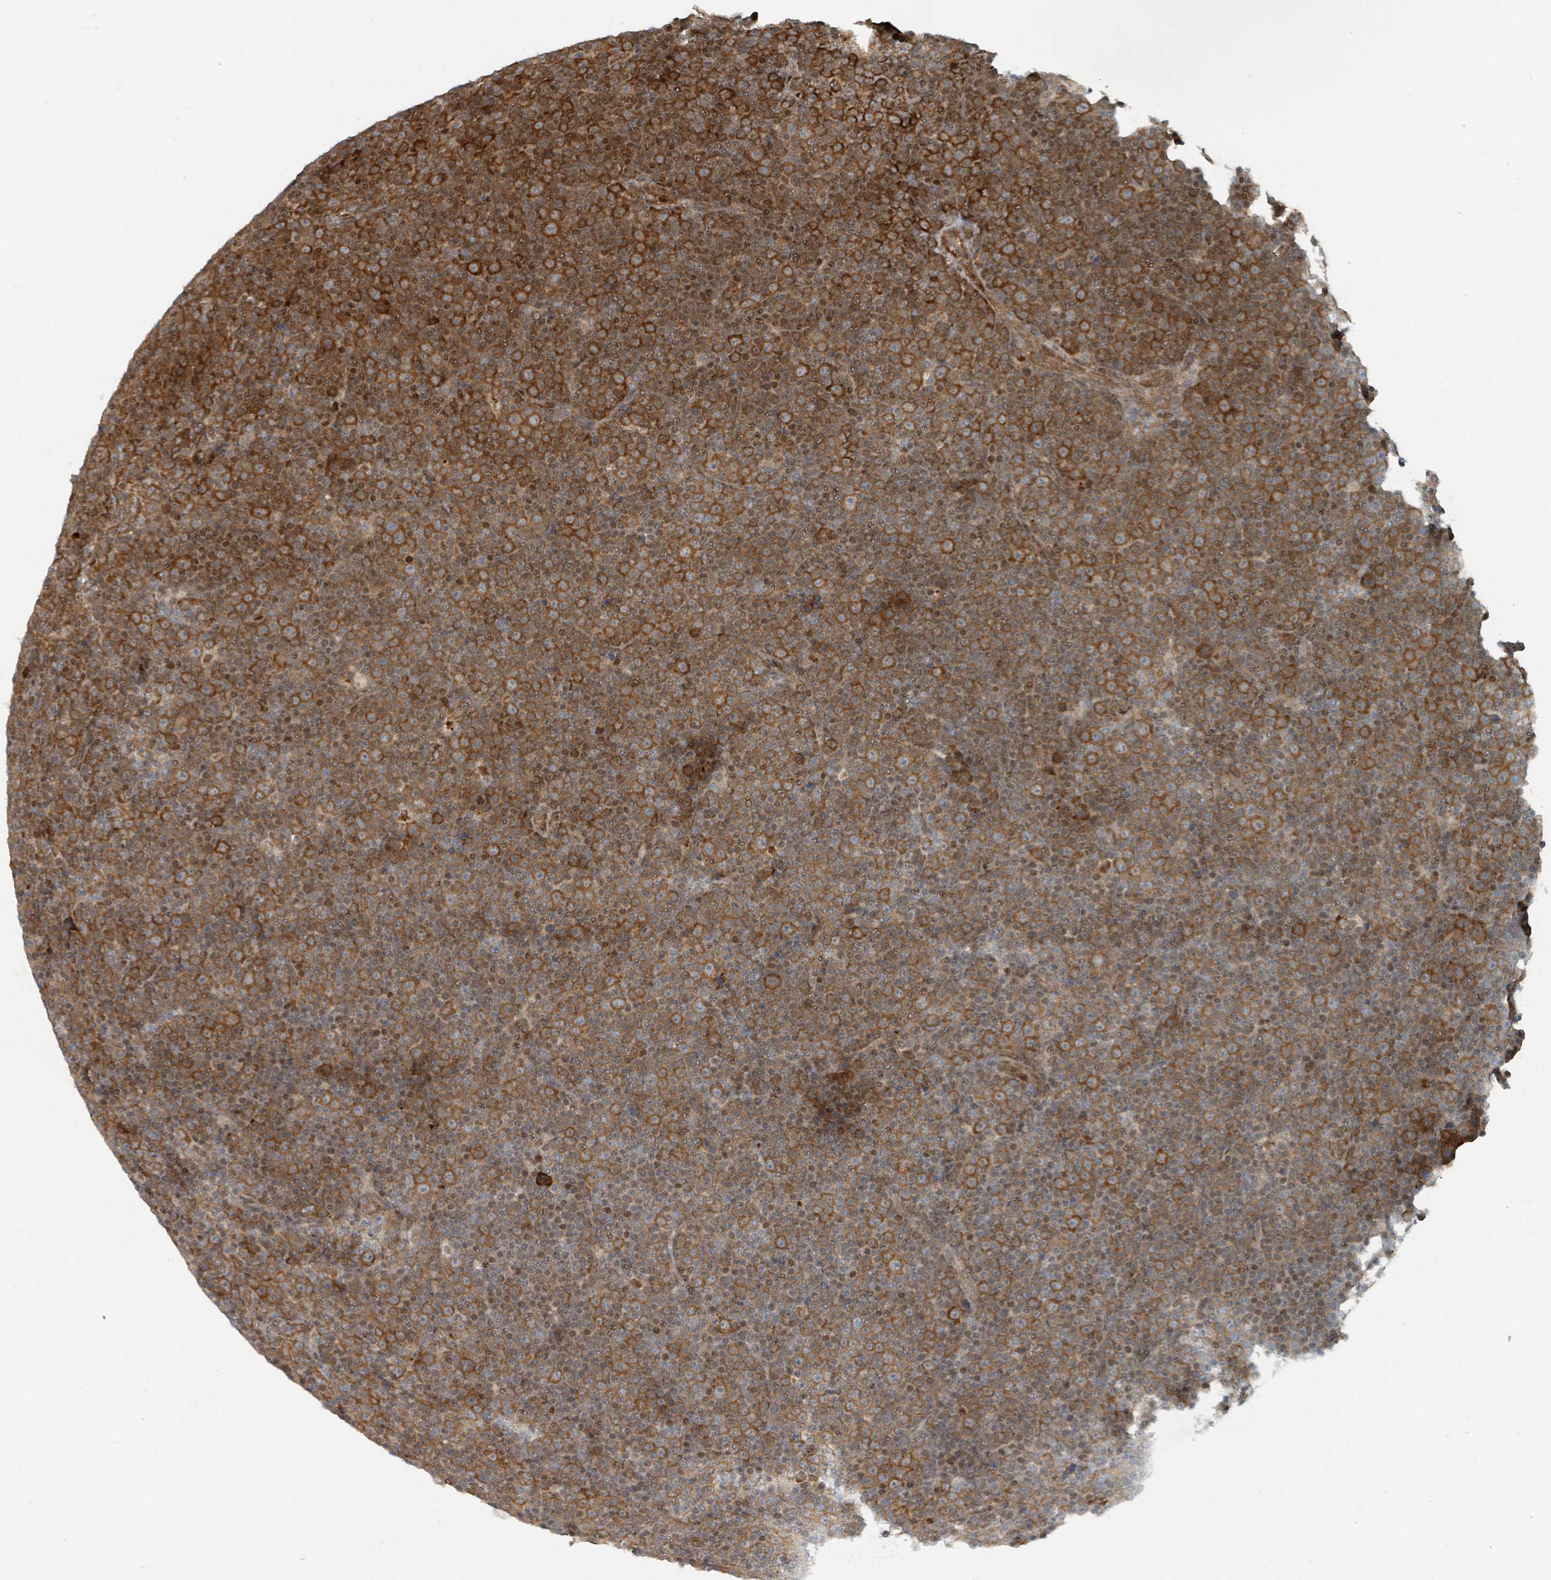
{"staining": {"intensity": "moderate", "quantity": ">75%", "location": "cytoplasmic/membranous"}, "tissue": "lymphoma", "cell_type": "Tumor cells", "image_type": "cancer", "snomed": [{"axis": "morphology", "description": "Malignant lymphoma, non-Hodgkin's type, Low grade"}, {"axis": "topography", "description": "Lymph node"}], "caption": "Tumor cells demonstrate medium levels of moderate cytoplasmic/membranous positivity in approximately >75% of cells in human lymphoma.", "gene": "RHPN2", "patient": {"sex": "female", "age": 67}}